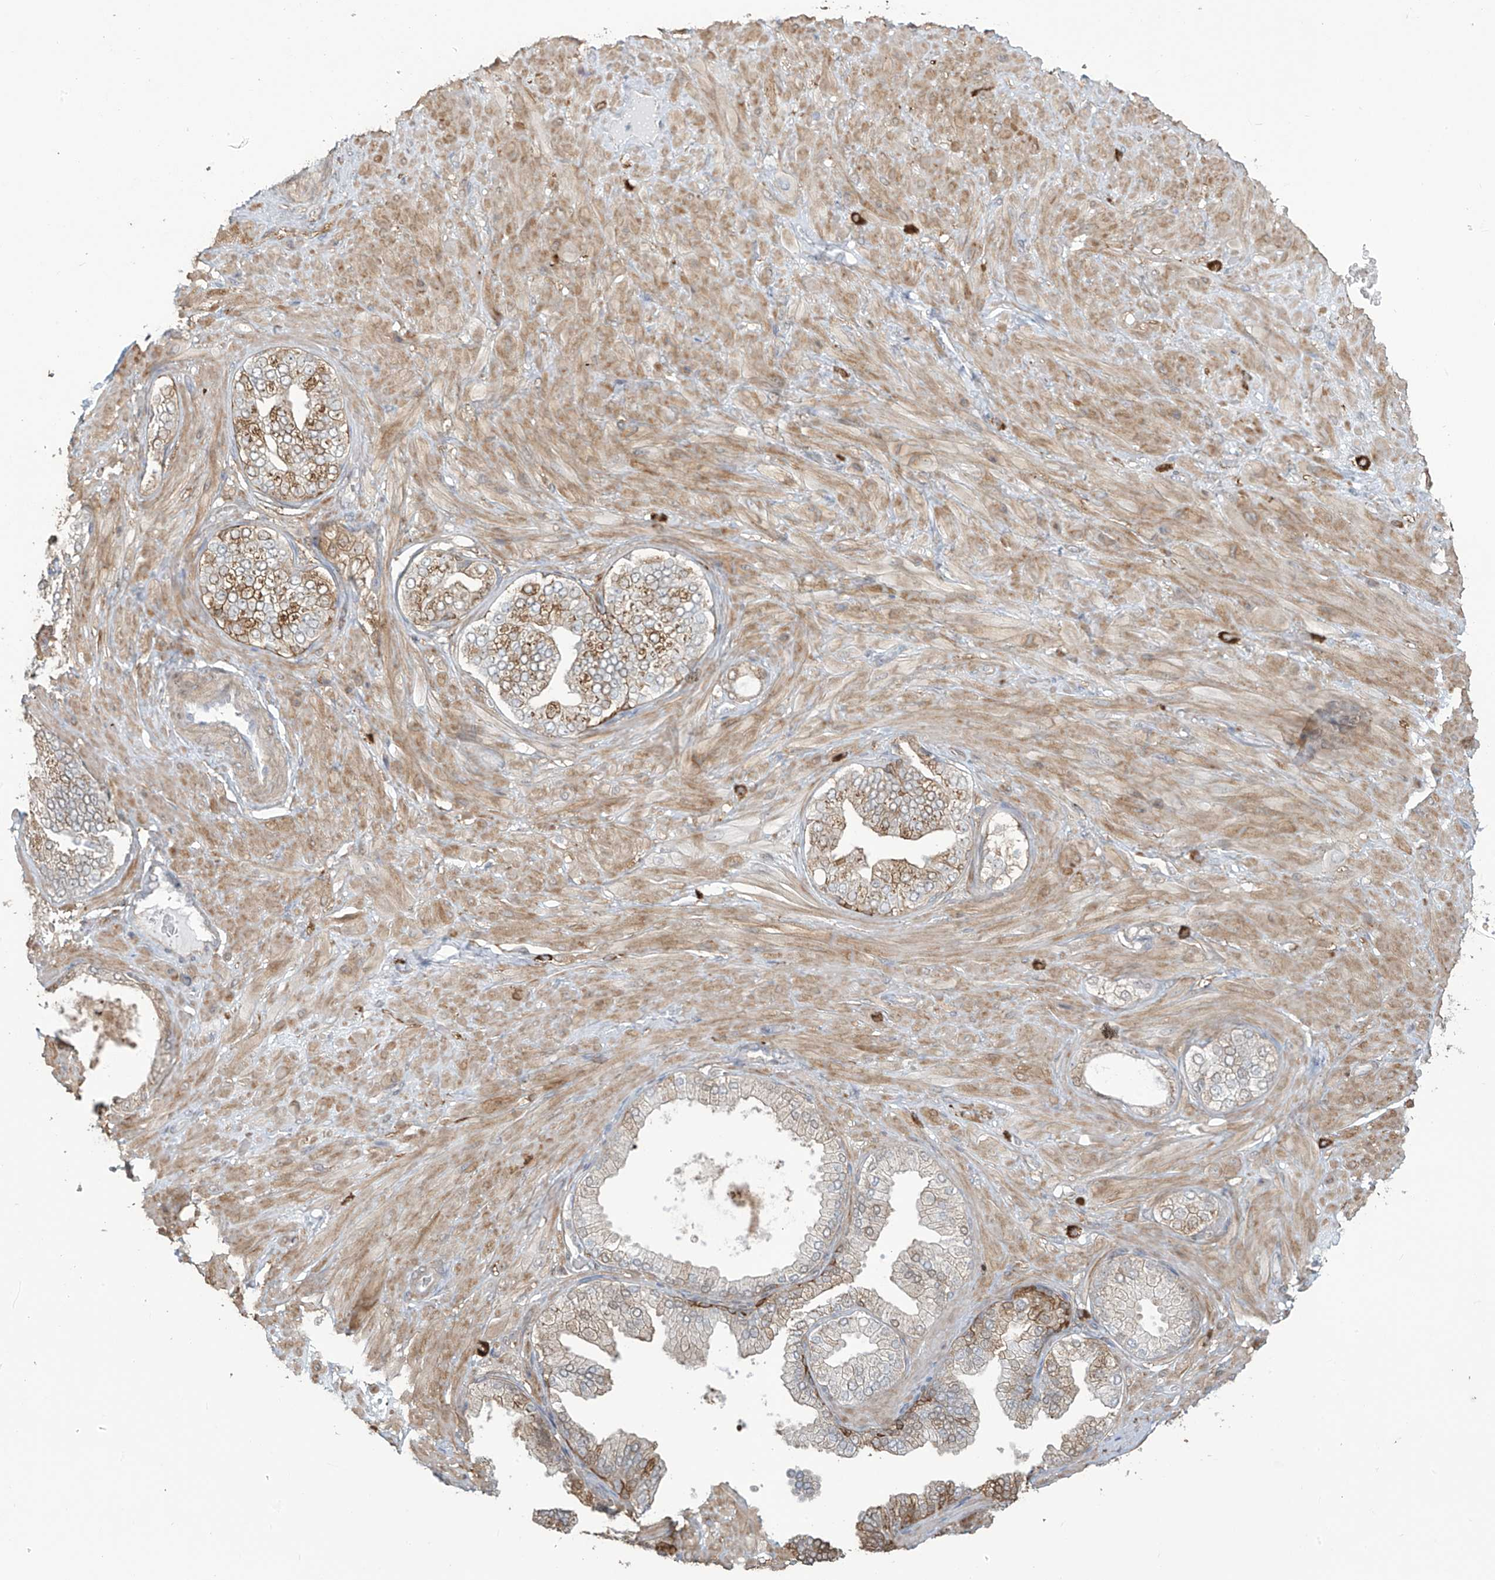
{"staining": {"intensity": "weak", "quantity": "25%-75%", "location": "cytoplasmic/membranous"}, "tissue": "adipose tissue", "cell_type": "Adipocytes", "image_type": "normal", "snomed": [{"axis": "morphology", "description": "Normal tissue, NOS"}, {"axis": "morphology", "description": "Adenocarcinoma, Low grade"}, {"axis": "topography", "description": "Prostate"}, {"axis": "topography", "description": "Peripheral nerve tissue"}], "caption": "Protein staining demonstrates weak cytoplasmic/membranous staining in approximately 25%-75% of adipocytes in unremarkable adipose tissue.", "gene": "TAGAP", "patient": {"sex": "male", "age": 63}}